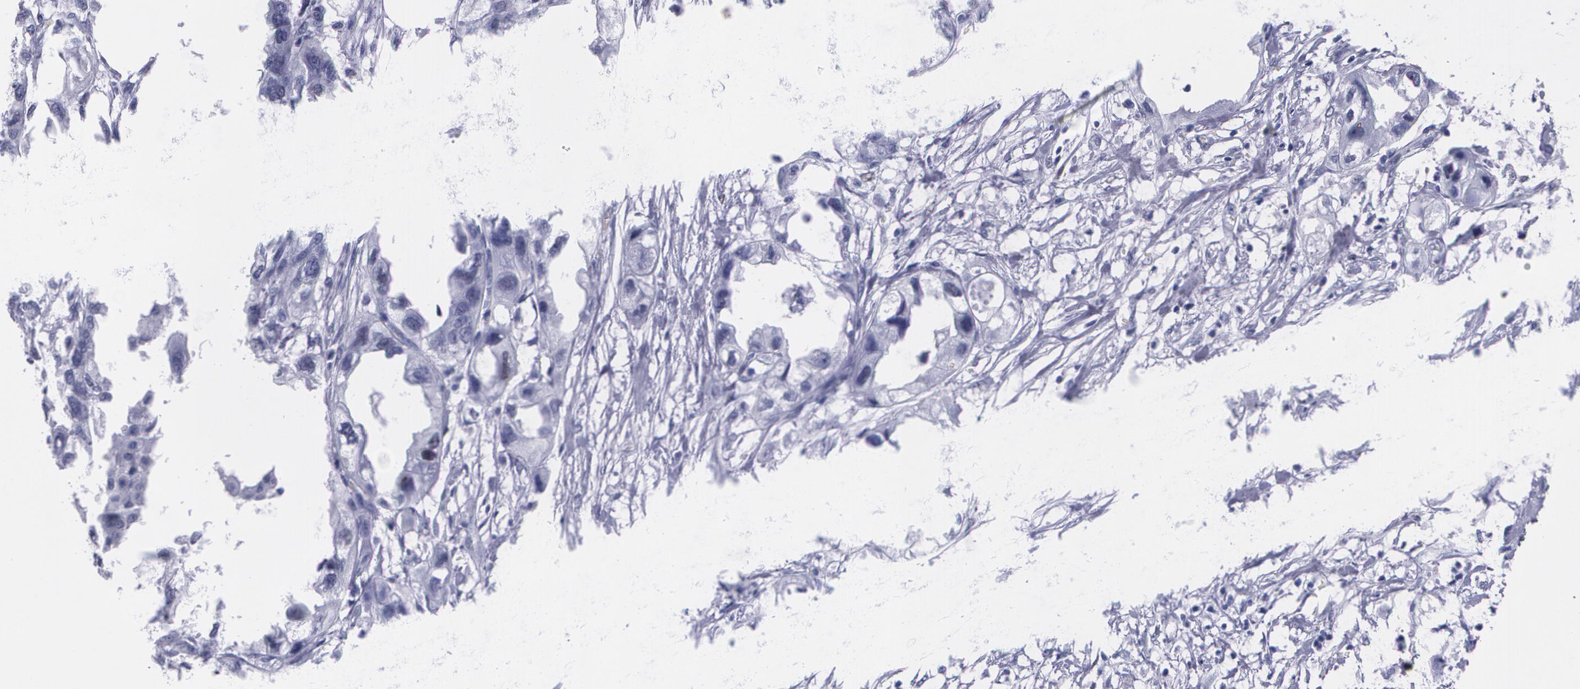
{"staining": {"intensity": "negative", "quantity": "none", "location": "none"}, "tissue": "endometrial cancer", "cell_type": "Tumor cells", "image_type": "cancer", "snomed": [{"axis": "morphology", "description": "Adenocarcinoma, NOS"}, {"axis": "topography", "description": "Endometrium"}], "caption": "Photomicrograph shows no protein staining in tumor cells of endometrial cancer (adenocarcinoma) tissue.", "gene": "TP53", "patient": {"sex": "female", "age": 67}}